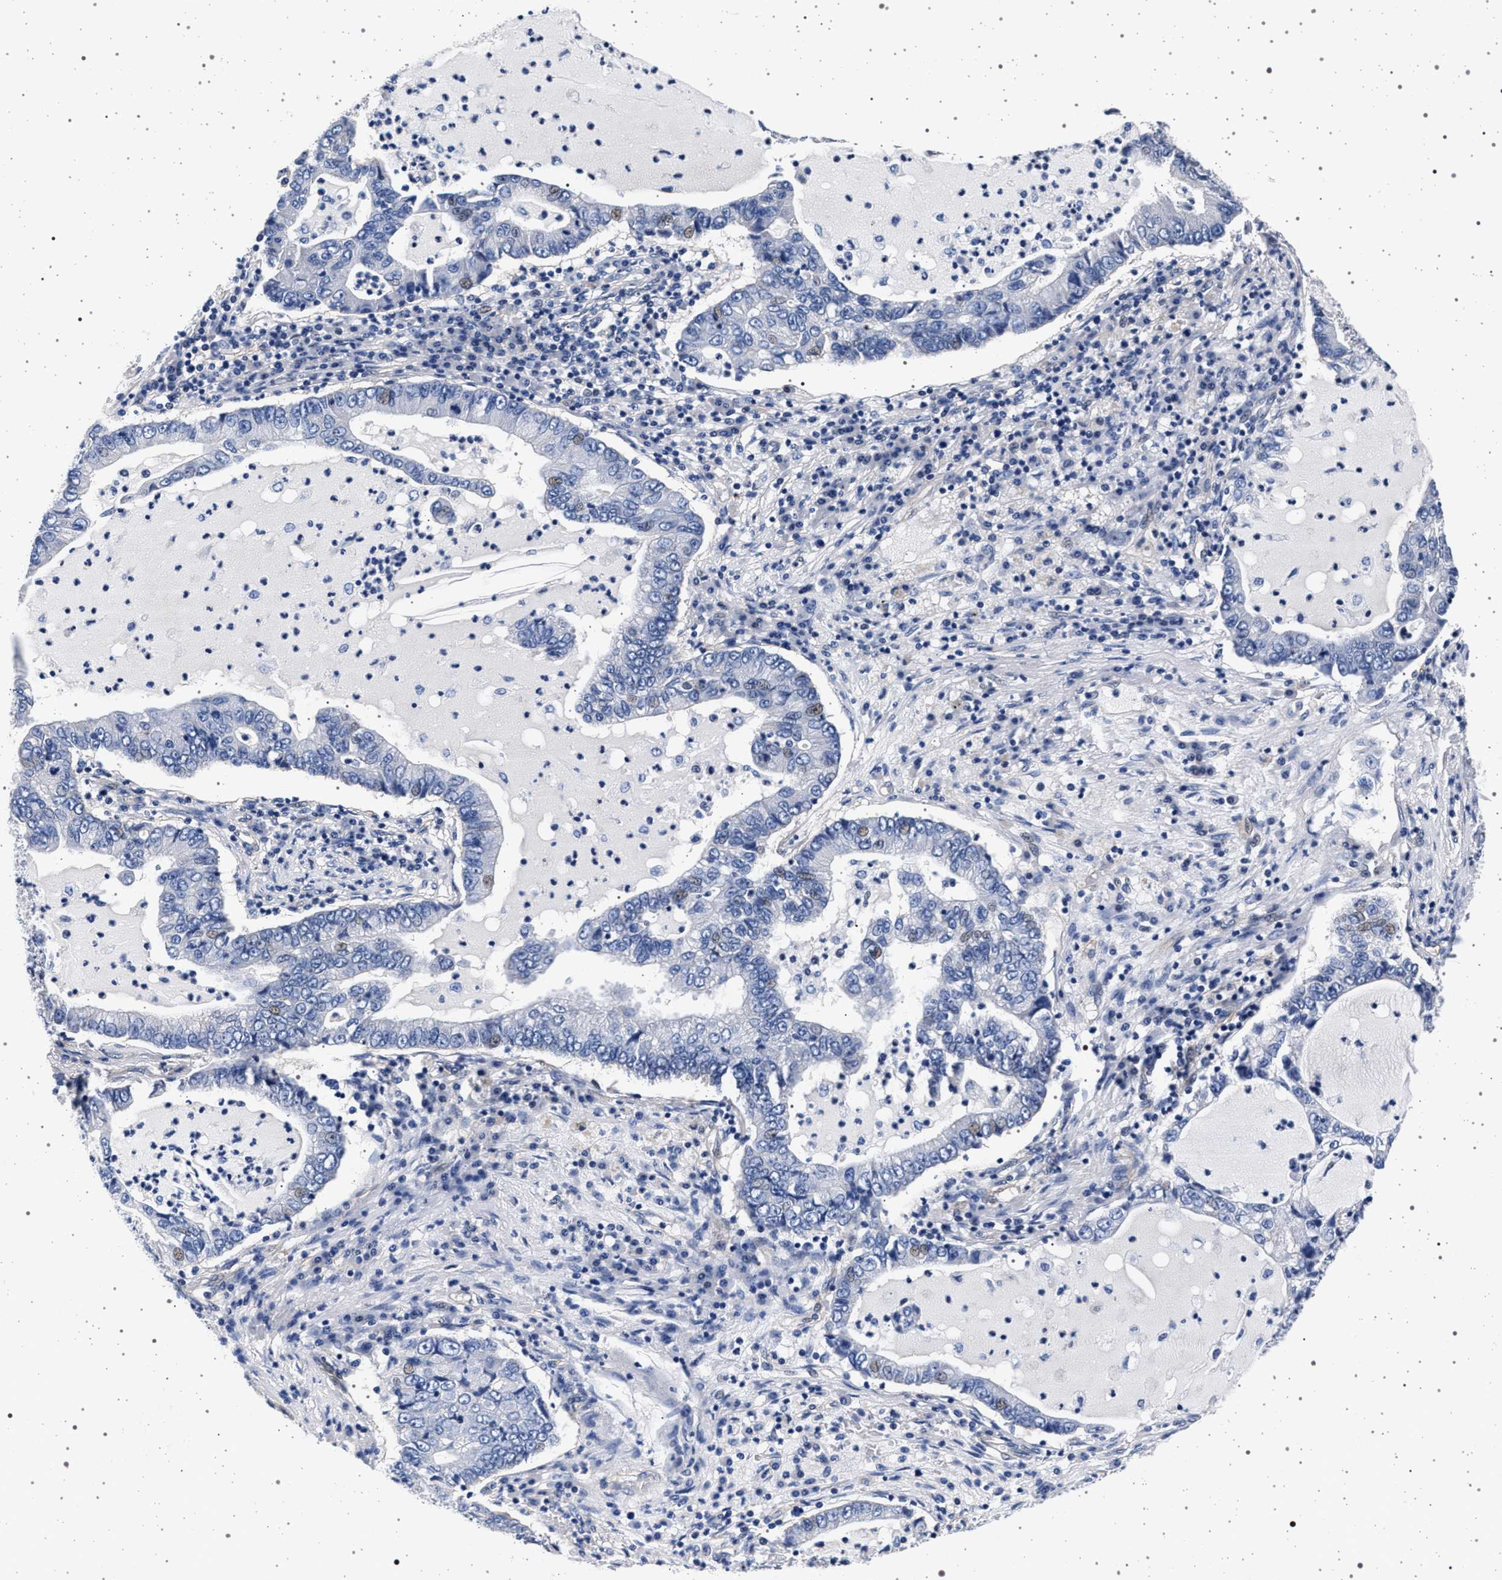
{"staining": {"intensity": "negative", "quantity": "none", "location": "none"}, "tissue": "lung cancer", "cell_type": "Tumor cells", "image_type": "cancer", "snomed": [{"axis": "morphology", "description": "Adenocarcinoma, NOS"}, {"axis": "topography", "description": "Lung"}], "caption": "This is an IHC image of lung cancer. There is no staining in tumor cells.", "gene": "SLC9A1", "patient": {"sex": "female", "age": 51}}